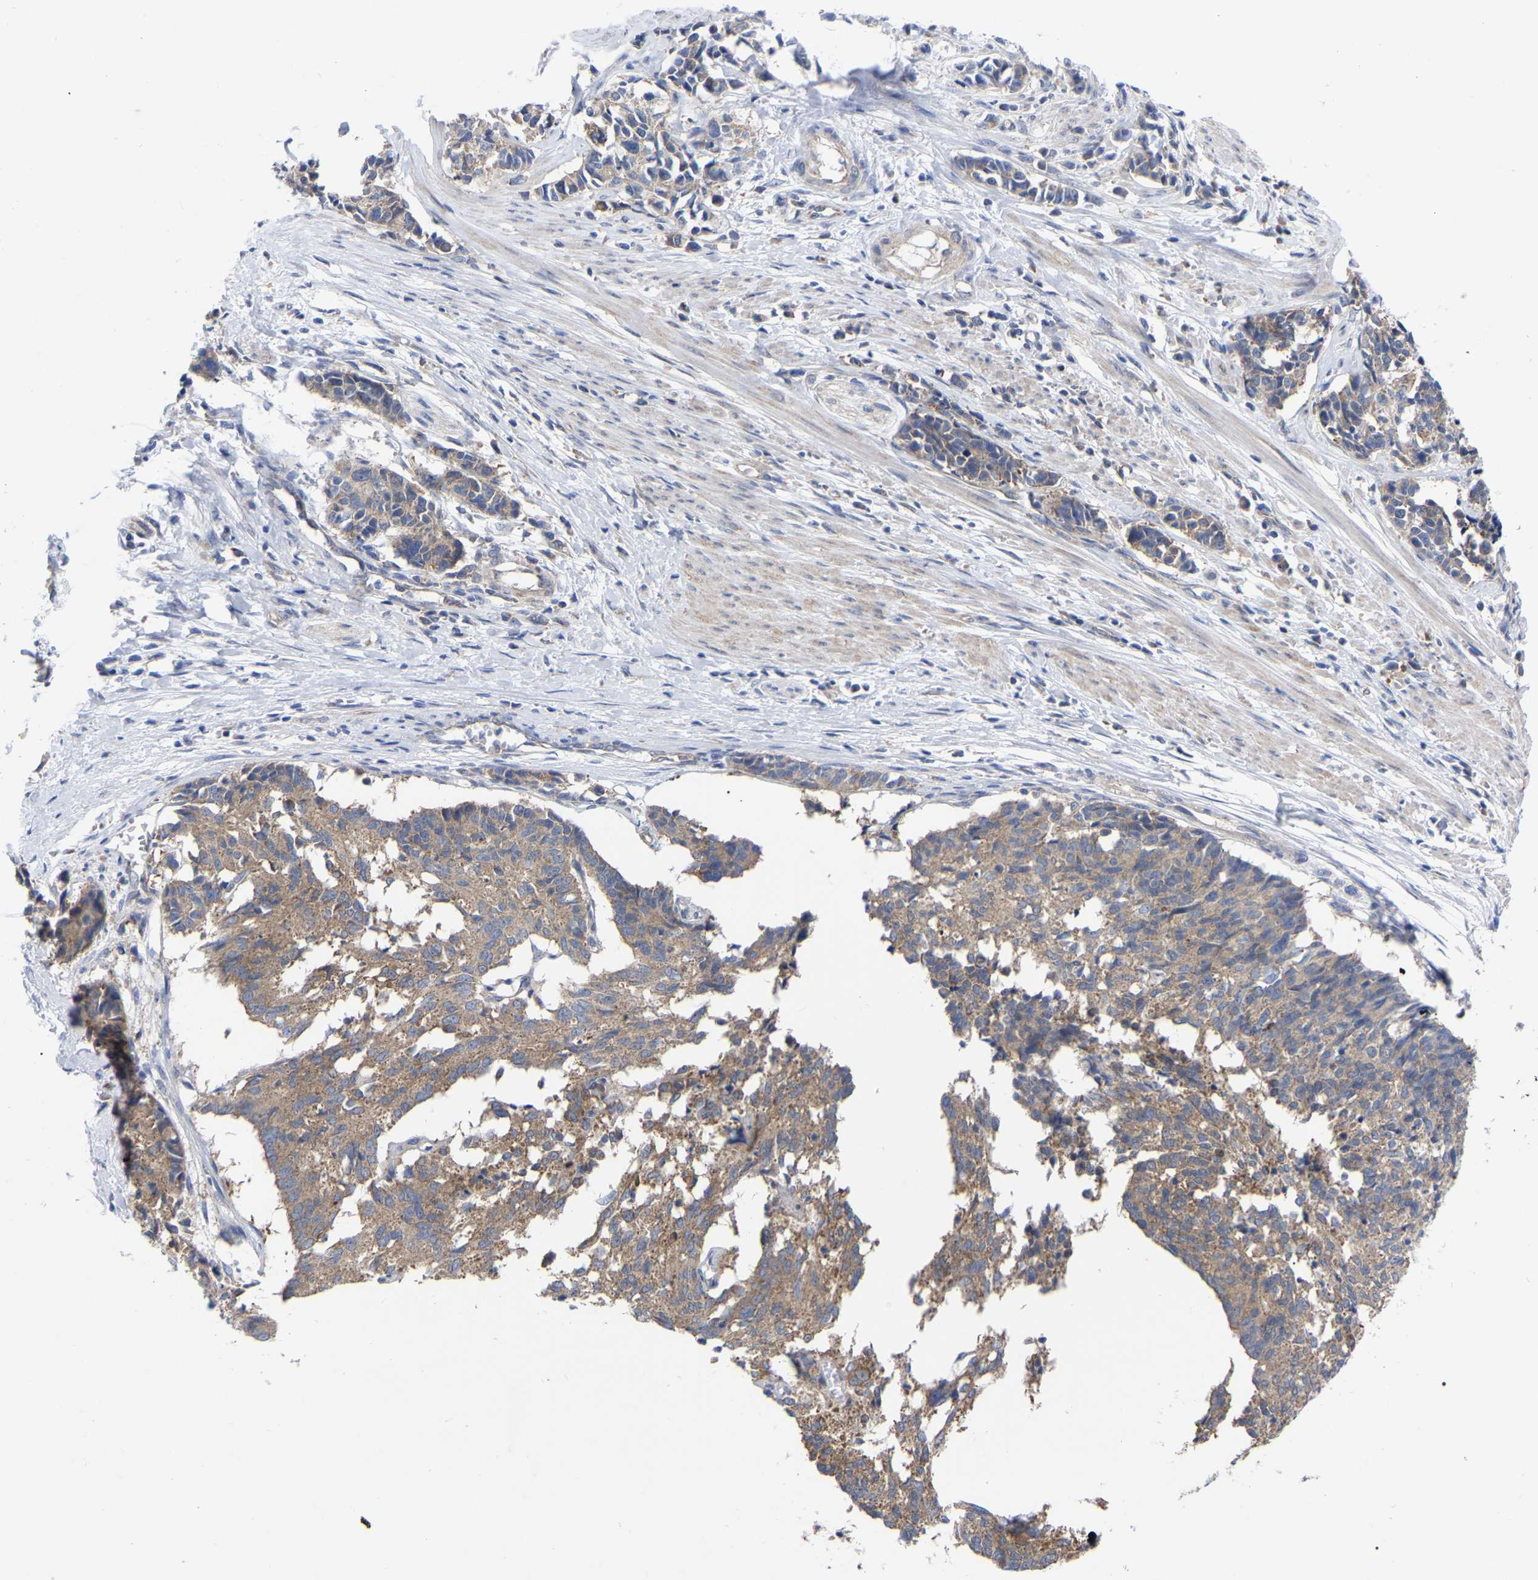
{"staining": {"intensity": "weak", "quantity": "25%-75%", "location": "cytoplasmic/membranous"}, "tissue": "cervical cancer", "cell_type": "Tumor cells", "image_type": "cancer", "snomed": [{"axis": "morphology", "description": "Squamous cell carcinoma, NOS"}, {"axis": "topography", "description": "Cervix"}], "caption": "Weak cytoplasmic/membranous protein positivity is present in approximately 25%-75% of tumor cells in cervical cancer.", "gene": "TCP1", "patient": {"sex": "female", "age": 35}}